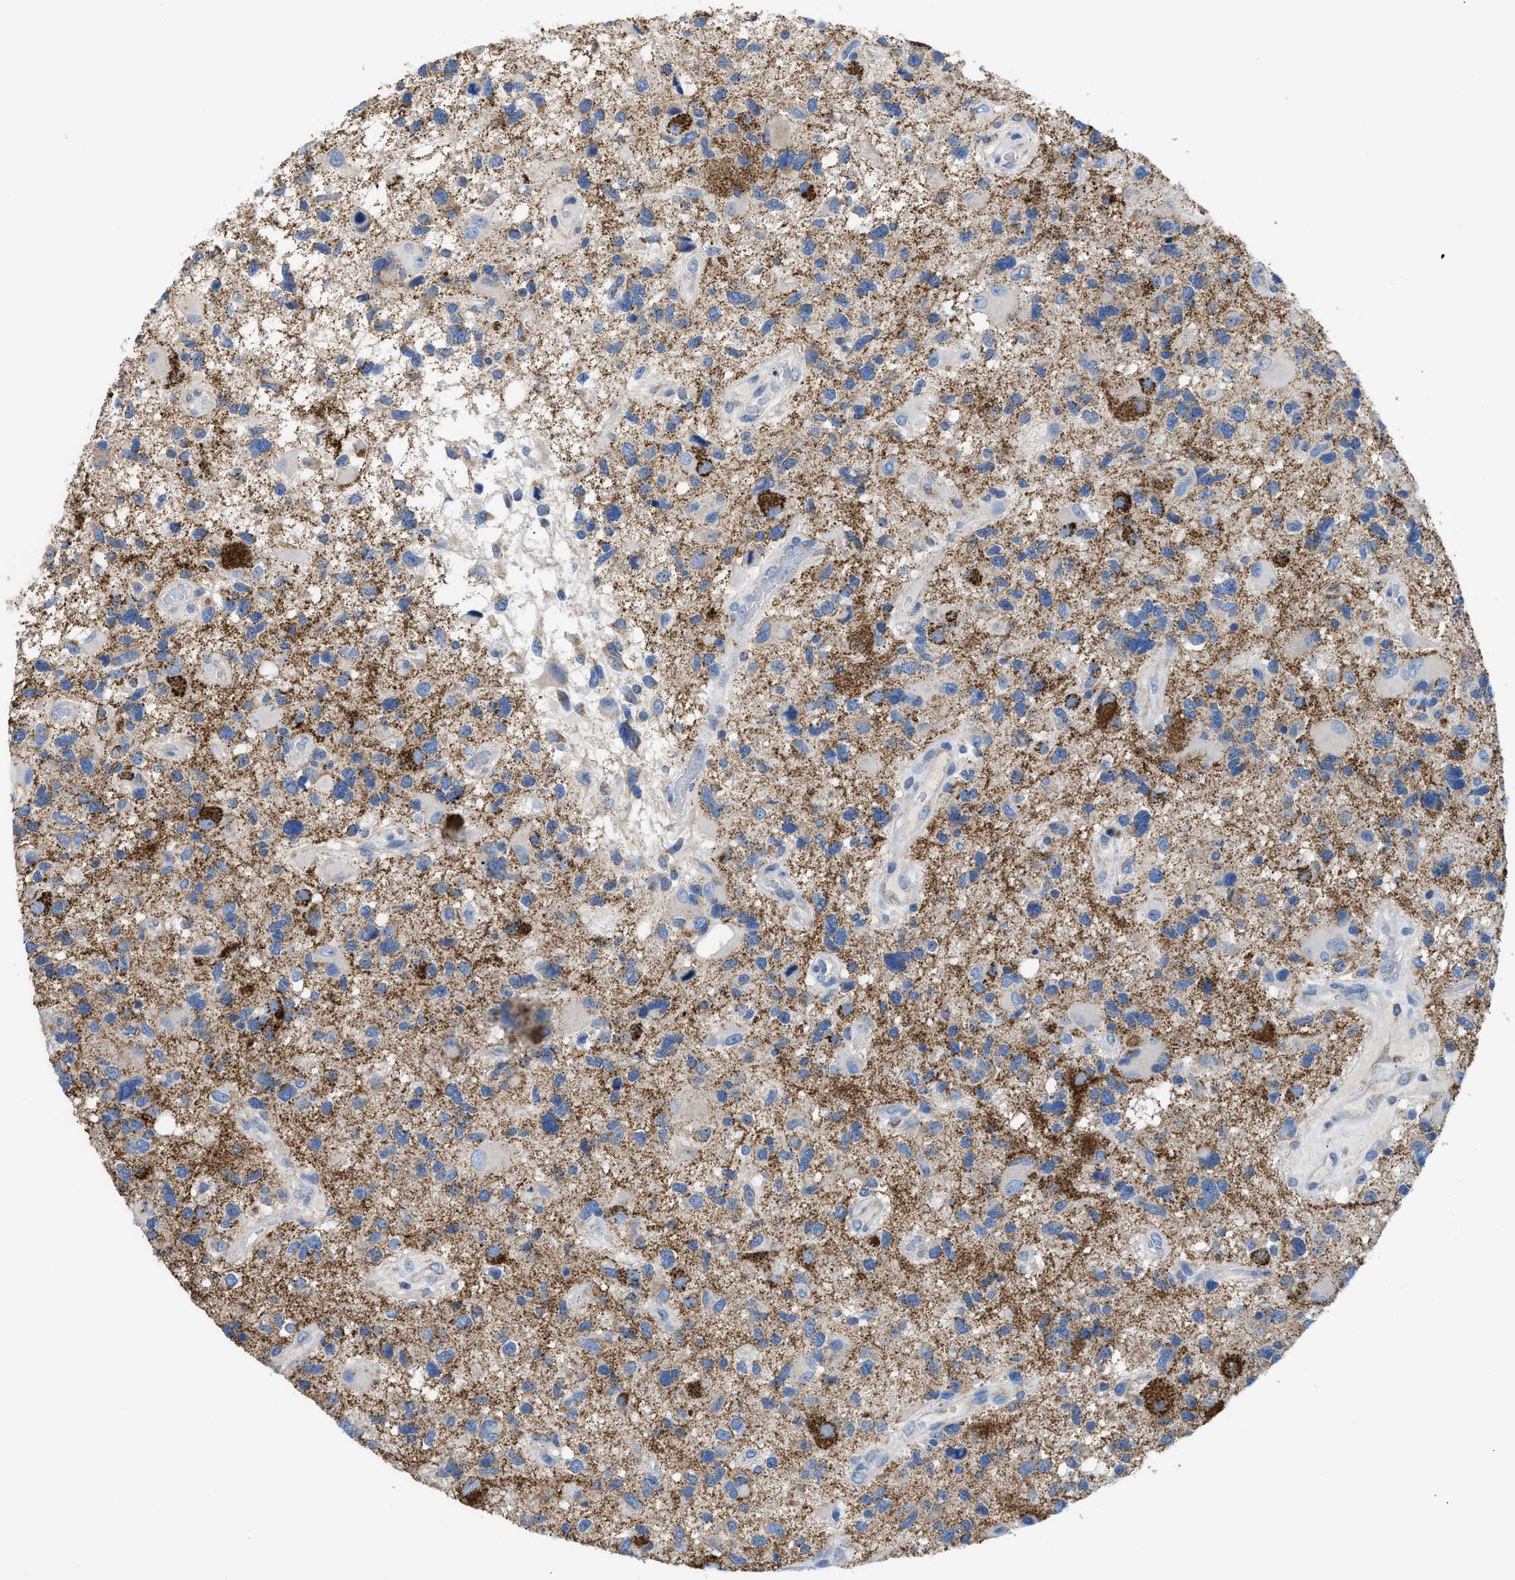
{"staining": {"intensity": "moderate", "quantity": "<25%", "location": "cytoplasmic/membranous"}, "tissue": "glioma", "cell_type": "Tumor cells", "image_type": "cancer", "snomed": [{"axis": "morphology", "description": "Glioma, malignant, High grade"}, {"axis": "topography", "description": "Brain"}], "caption": "Immunohistochemistry (IHC) photomicrograph of high-grade glioma (malignant) stained for a protein (brown), which demonstrates low levels of moderate cytoplasmic/membranous positivity in approximately <25% of tumor cells.", "gene": "SLC25A13", "patient": {"sex": "male", "age": 33}}